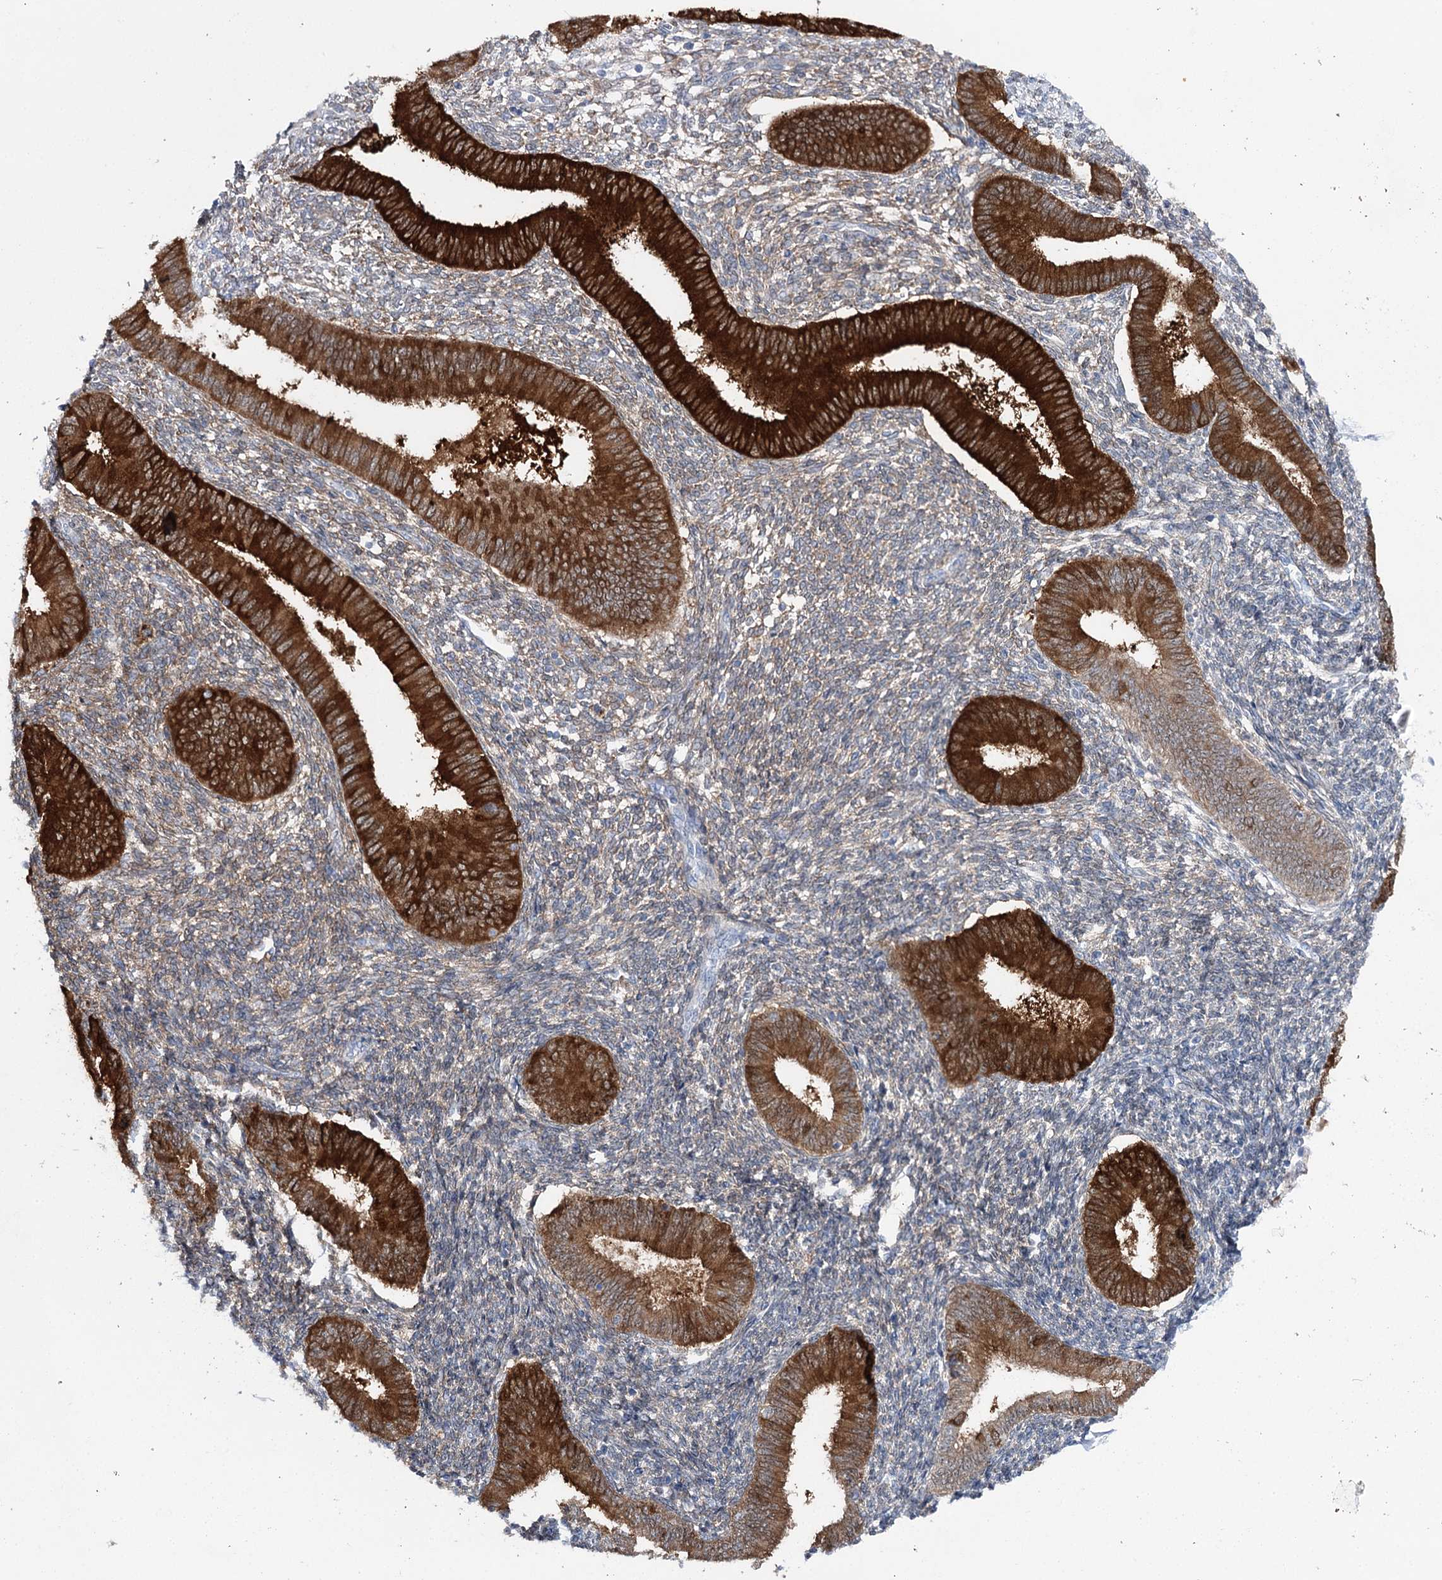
{"staining": {"intensity": "weak", "quantity": "<25%", "location": "cytoplasmic/membranous"}, "tissue": "endometrium", "cell_type": "Cells in endometrial stroma", "image_type": "normal", "snomed": [{"axis": "morphology", "description": "Normal tissue, NOS"}, {"axis": "topography", "description": "Uterus"}, {"axis": "topography", "description": "Endometrium"}], "caption": "Cells in endometrial stroma show no significant protein expression in normal endometrium.", "gene": "UGDH", "patient": {"sex": "female", "age": 48}}